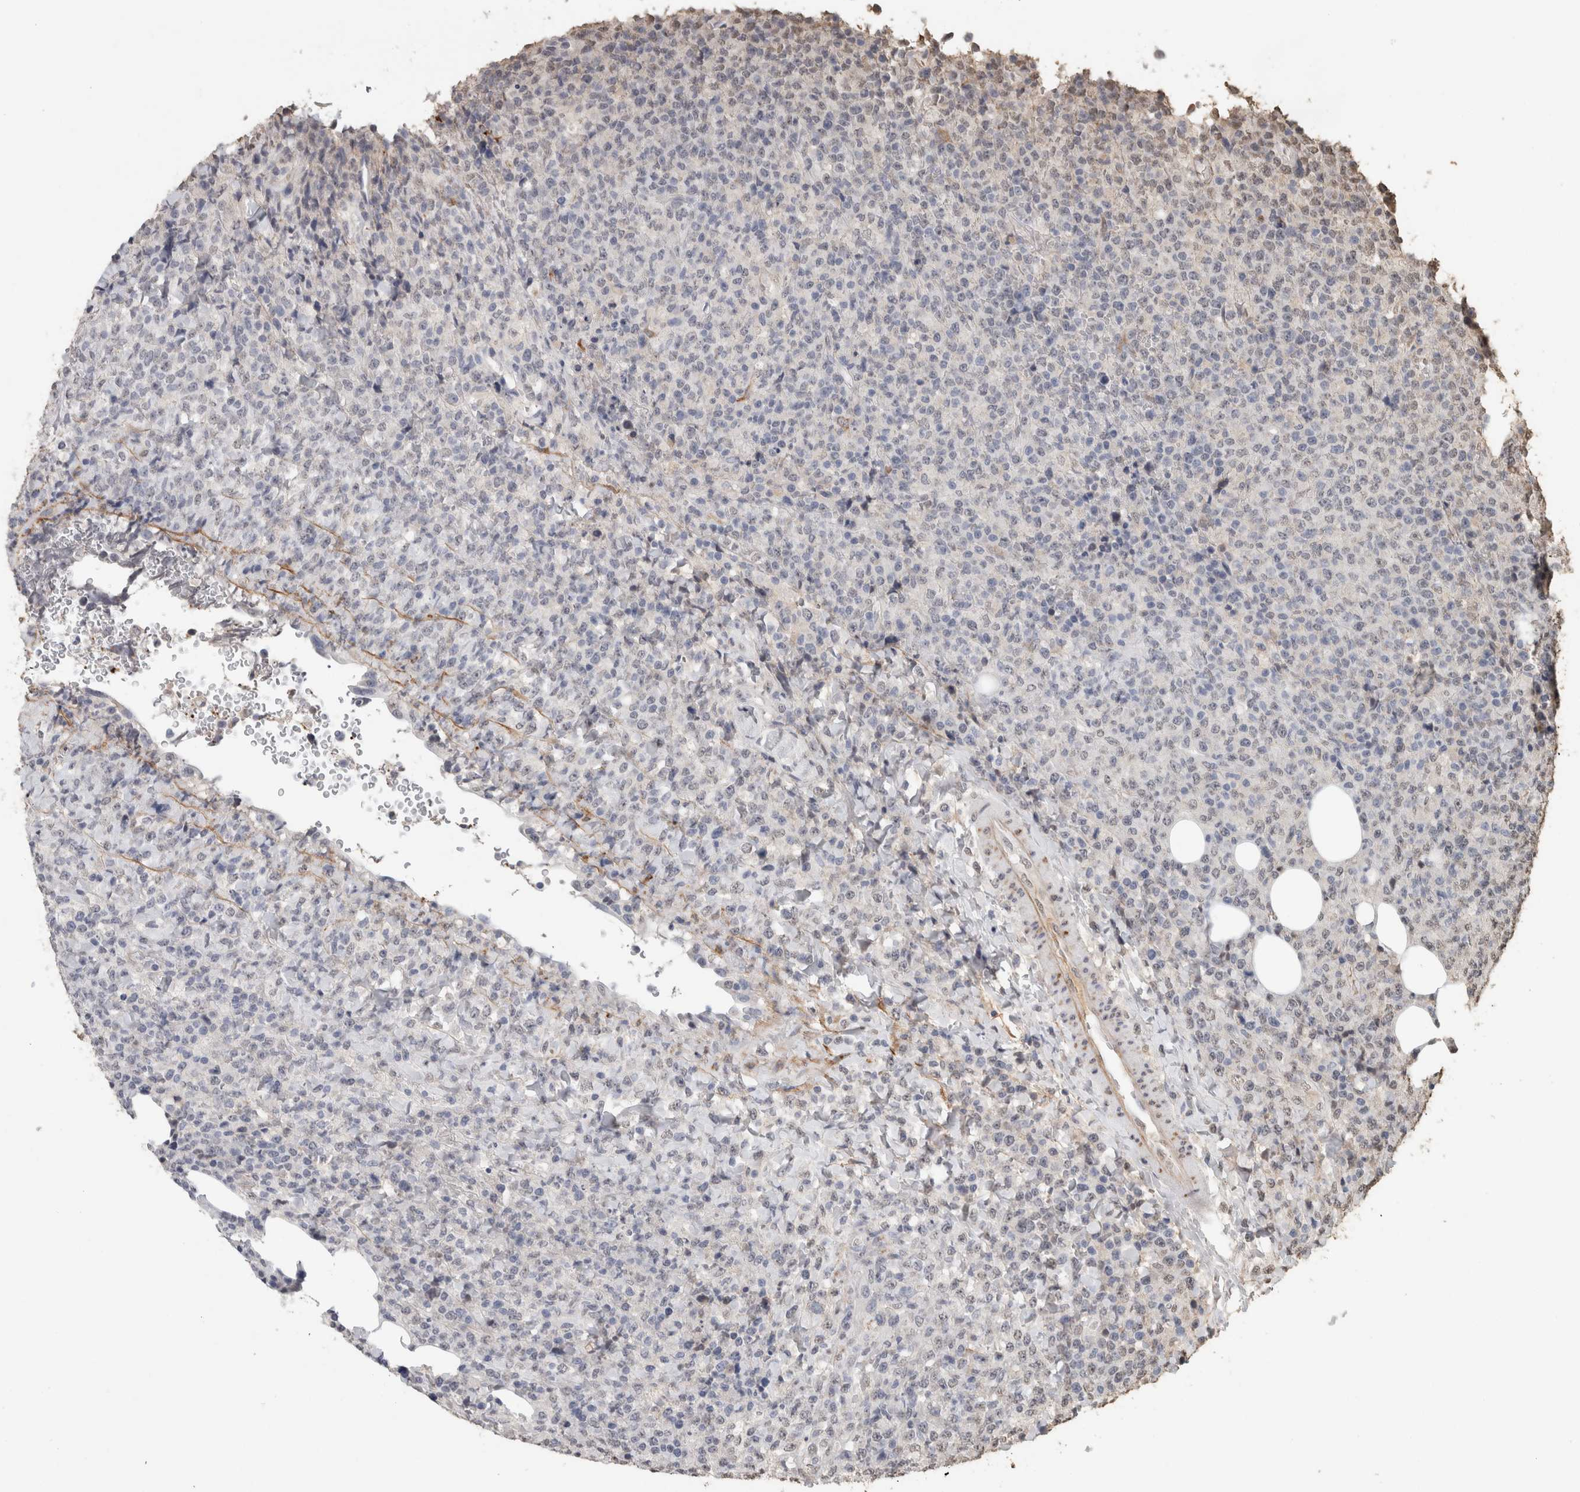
{"staining": {"intensity": "negative", "quantity": "none", "location": "none"}, "tissue": "lymphoma", "cell_type": "Tumor cells", "image_type": "cancer", "snomed": [{"axis": "morphology", "description": "Malignant lymphoma, non-Hodgkin's type, High grade"}, {"axis": "topography", "description": "Lymph node"}], "caption": "This is an immunohistochemistry (IHC) micrograph of lymphoma. There is no positivity in tumor cells.", "gene": "LTBP1", "patient": {"sex": "male", "age": 13}}